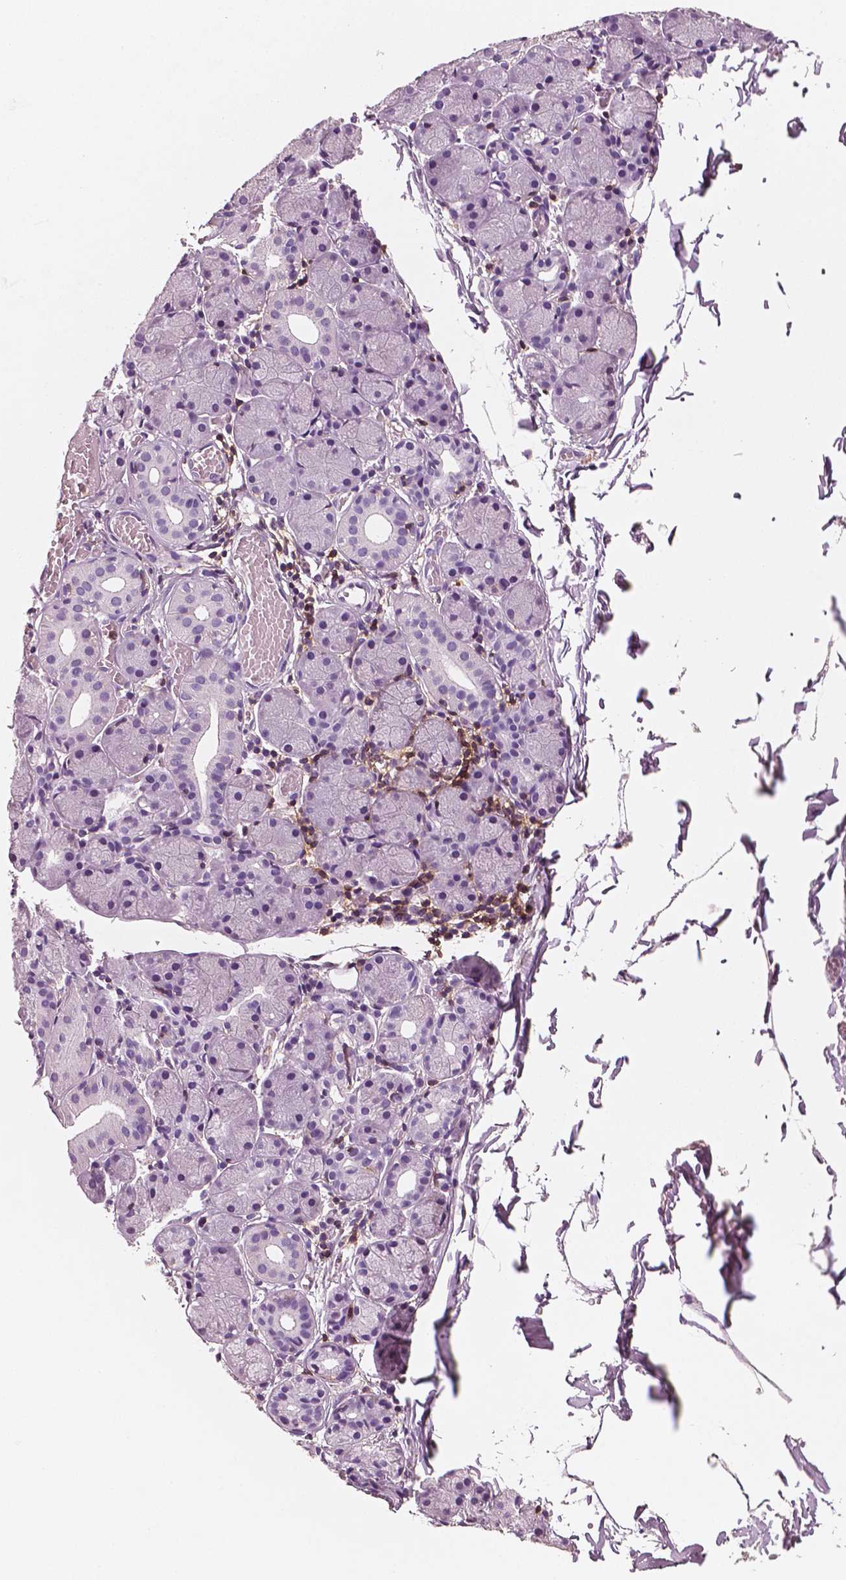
{"staining": {"intensity": "negative", "quantity": "none", "location": "none"}, "tissue": "salivary gland", "cell_type": "Glandular cells", "image_type": "normal", "snomed": [{"axis": "morphology", "description": "Normal tissue, NOS"}, {"axis": "topography", "description": "Salivary gland"}, {"axis": "topography", "description": "Peripheral nerve tissue"}], "caption": "This is an immunohistochemistry (IHC) photomicrograph of unremarkable salivary gland. There is no expression in glandular cells.", "gene": "PTPRC", "patient": {"sex": "female", "age": 24}}